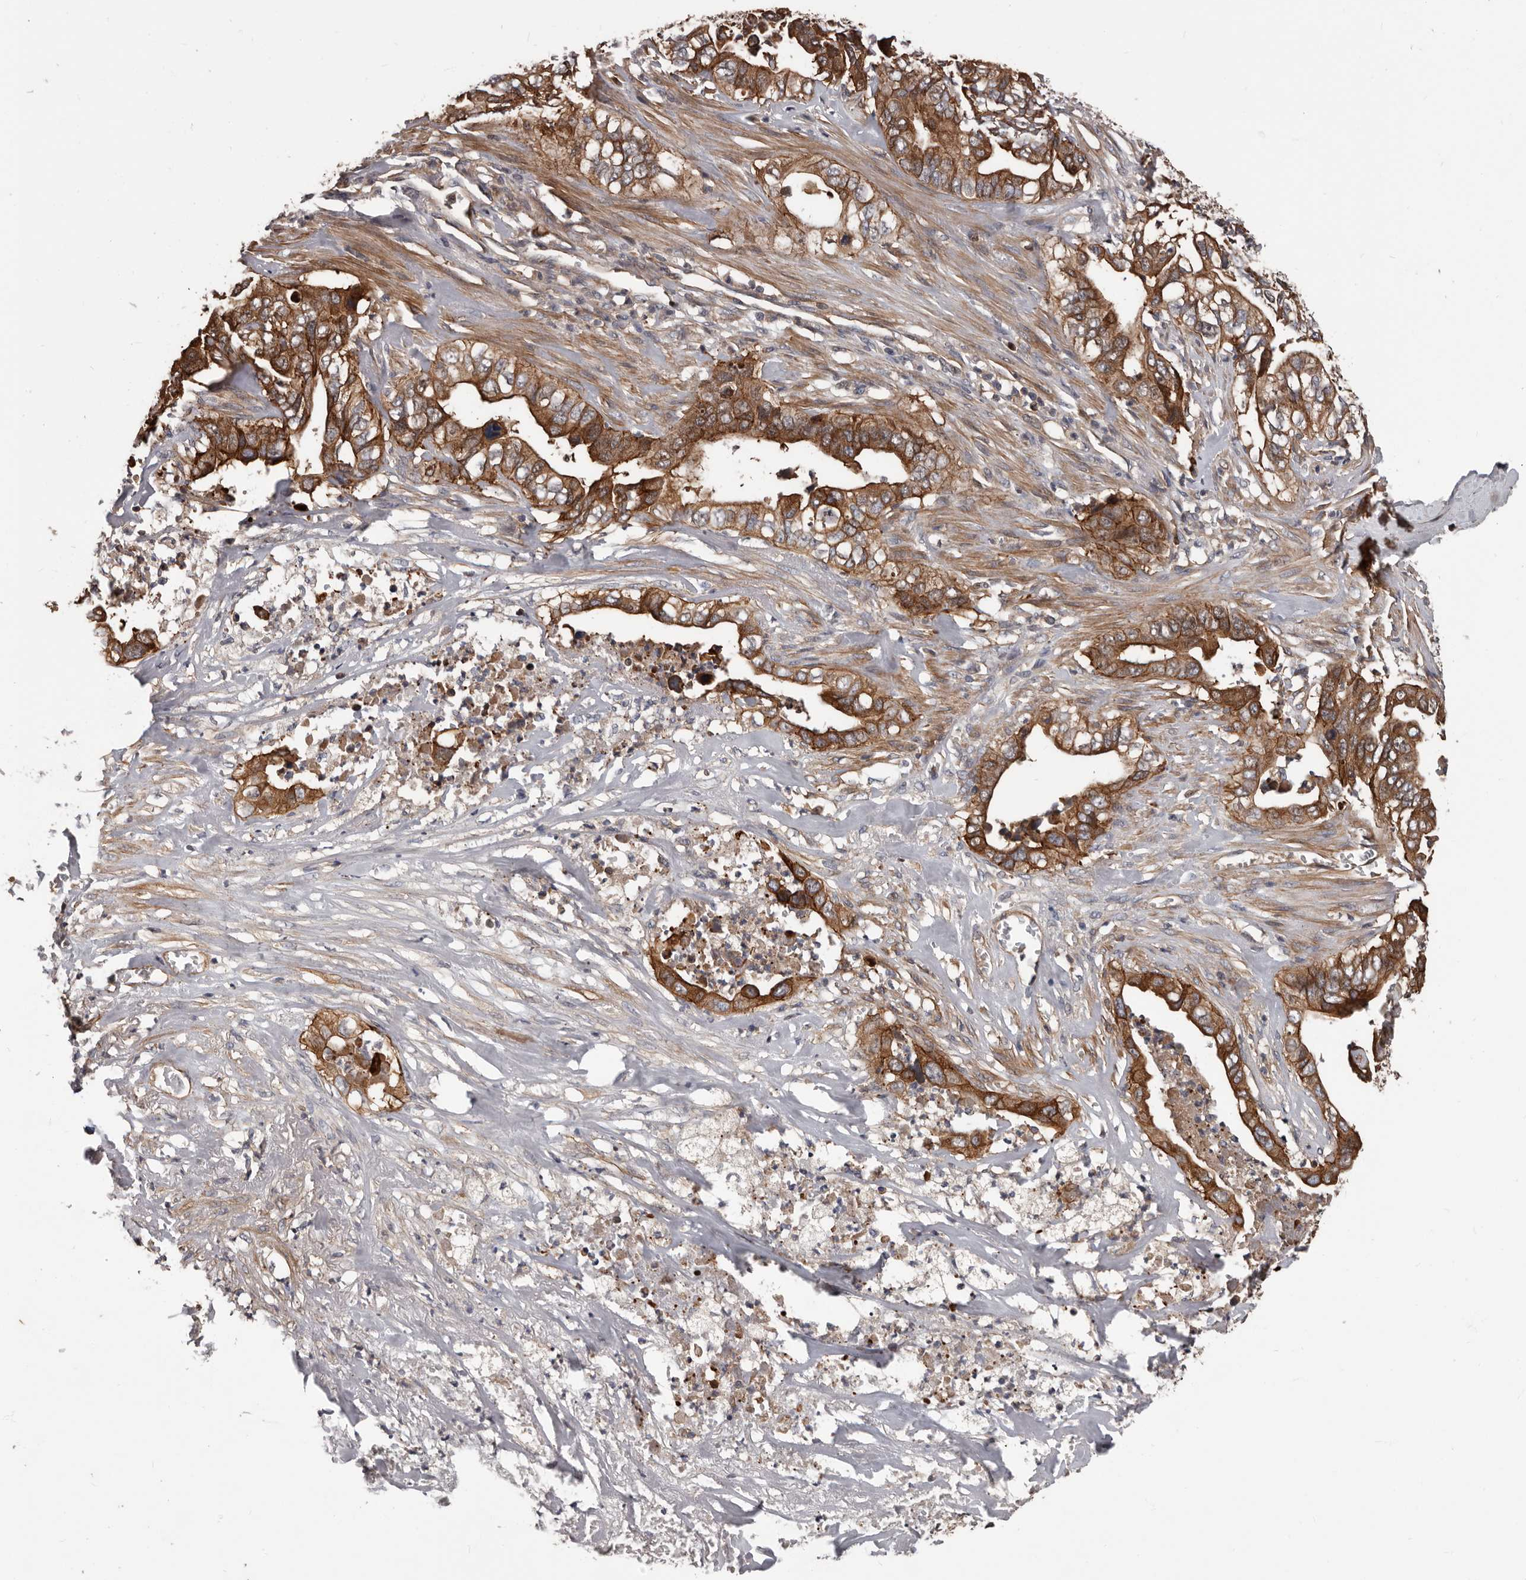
{"staining": {"intensity": "strong", "quantity": ">75%", "location": "cytoplasmic/membranous"}, "tissue": "liver cancer", "cell_type": "Tumor cells", "image_type": "cancer", "snomed": [{"axis": "morphology", "description": "Cholangiocarcinoma"}, {"axis": "topography", "description": "Liver"}], "caption": "A brown stain highlights strong cytoplasmic/membranous positivity of a protein in human liver cancer (cholangiocarcinoma) tumor cells.", "gene": "PNRC2", "patient": {"sex": "female", "age": 79}}